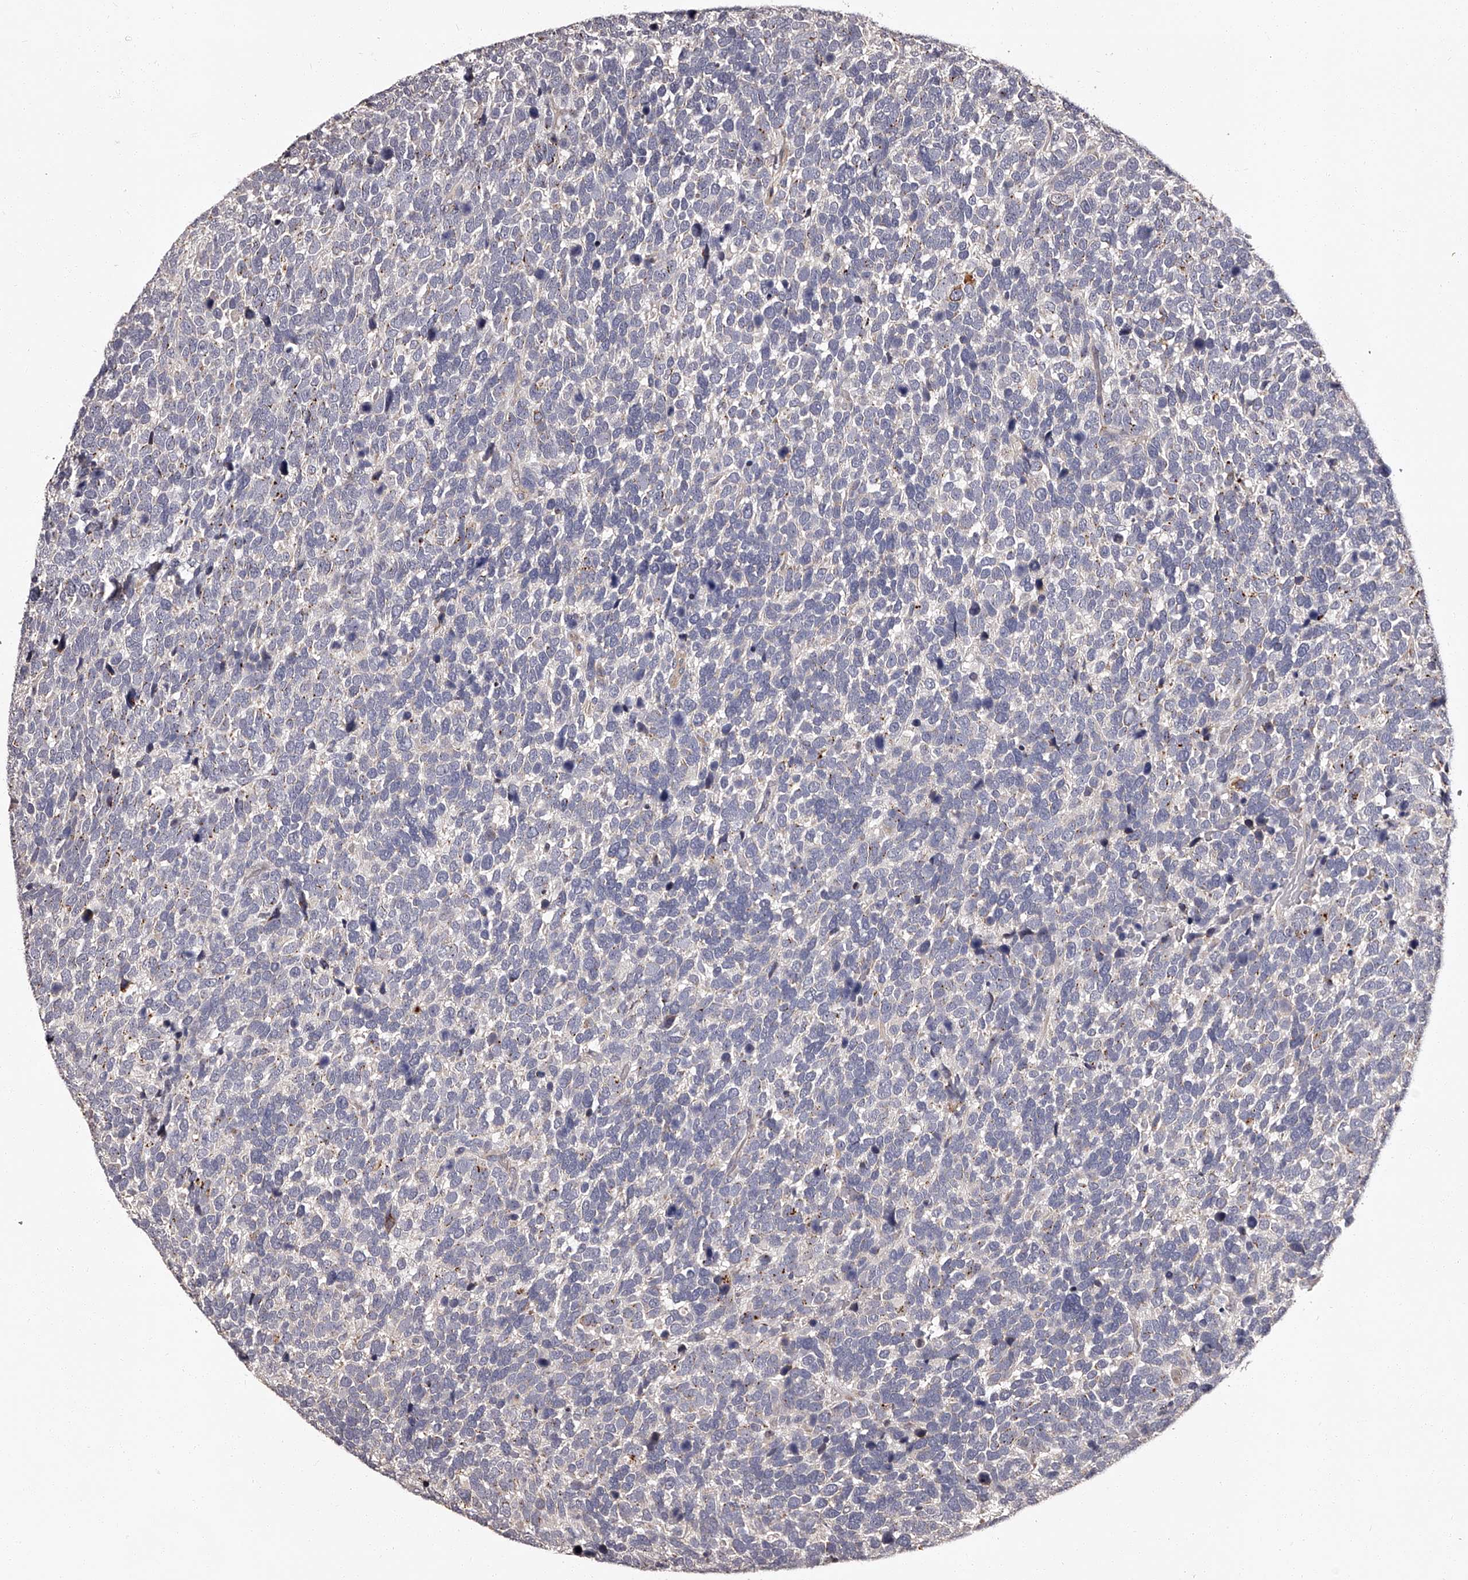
{"staining": {"intensity": "negative", "quantity": "none", "location": "none"}, "tissue": "urothelial cancer", "cell_type": "Tumor cells", "image_type": "cancer", "snomed": [{"axis": "morphology", "description": "Urothelial carcinoma, High grade"}, {"axis": "topography", "description": "Urinary bladder"}], "caption": "The histopathology image displays no staining of tumor cells in urothelial cancer.", "gene": "RSC1A1", "patient": {"sex": "female", "age": 82}}